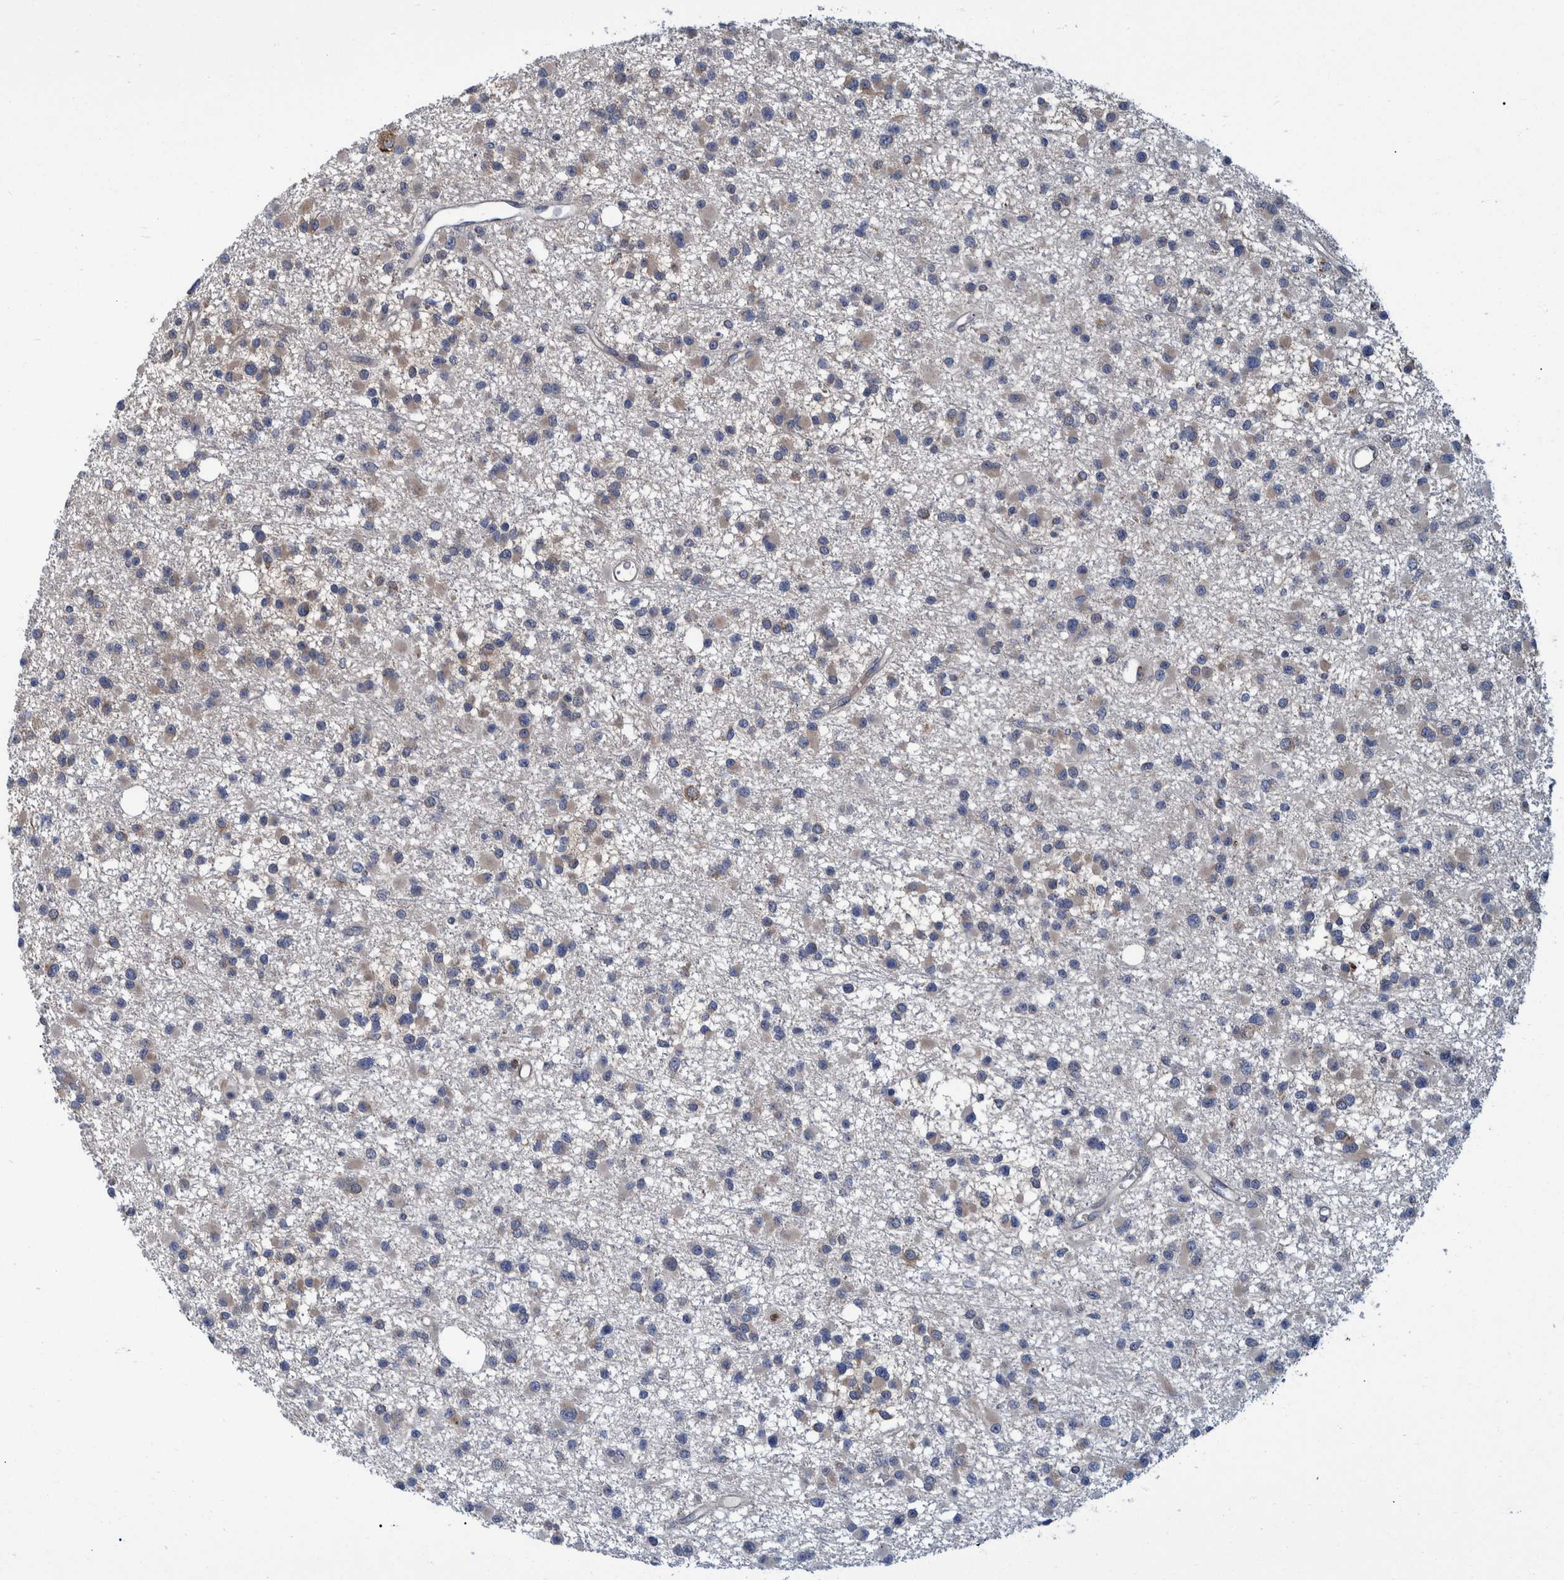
{"staining": {"intensity": "weak", "quantity": "25%-75%", "location": "cytoplasmic/membranous"}, "tissue": "glioma", "cell_type": "Tumor cells", "image_type": "cancer", "snomed": [{"axis": "morphology", "description": "Glioma, malignant, Low grade"}, {"axis": "topography", "description": "Brain"}], "caption": "Glioma stained with a brown dye displays weak cytoplasmic/membranous positive positivity in approximately 25%-75% of tumor cells.", "gene": "SPAG5", "patient": {"sex": "female", "age": 22}}